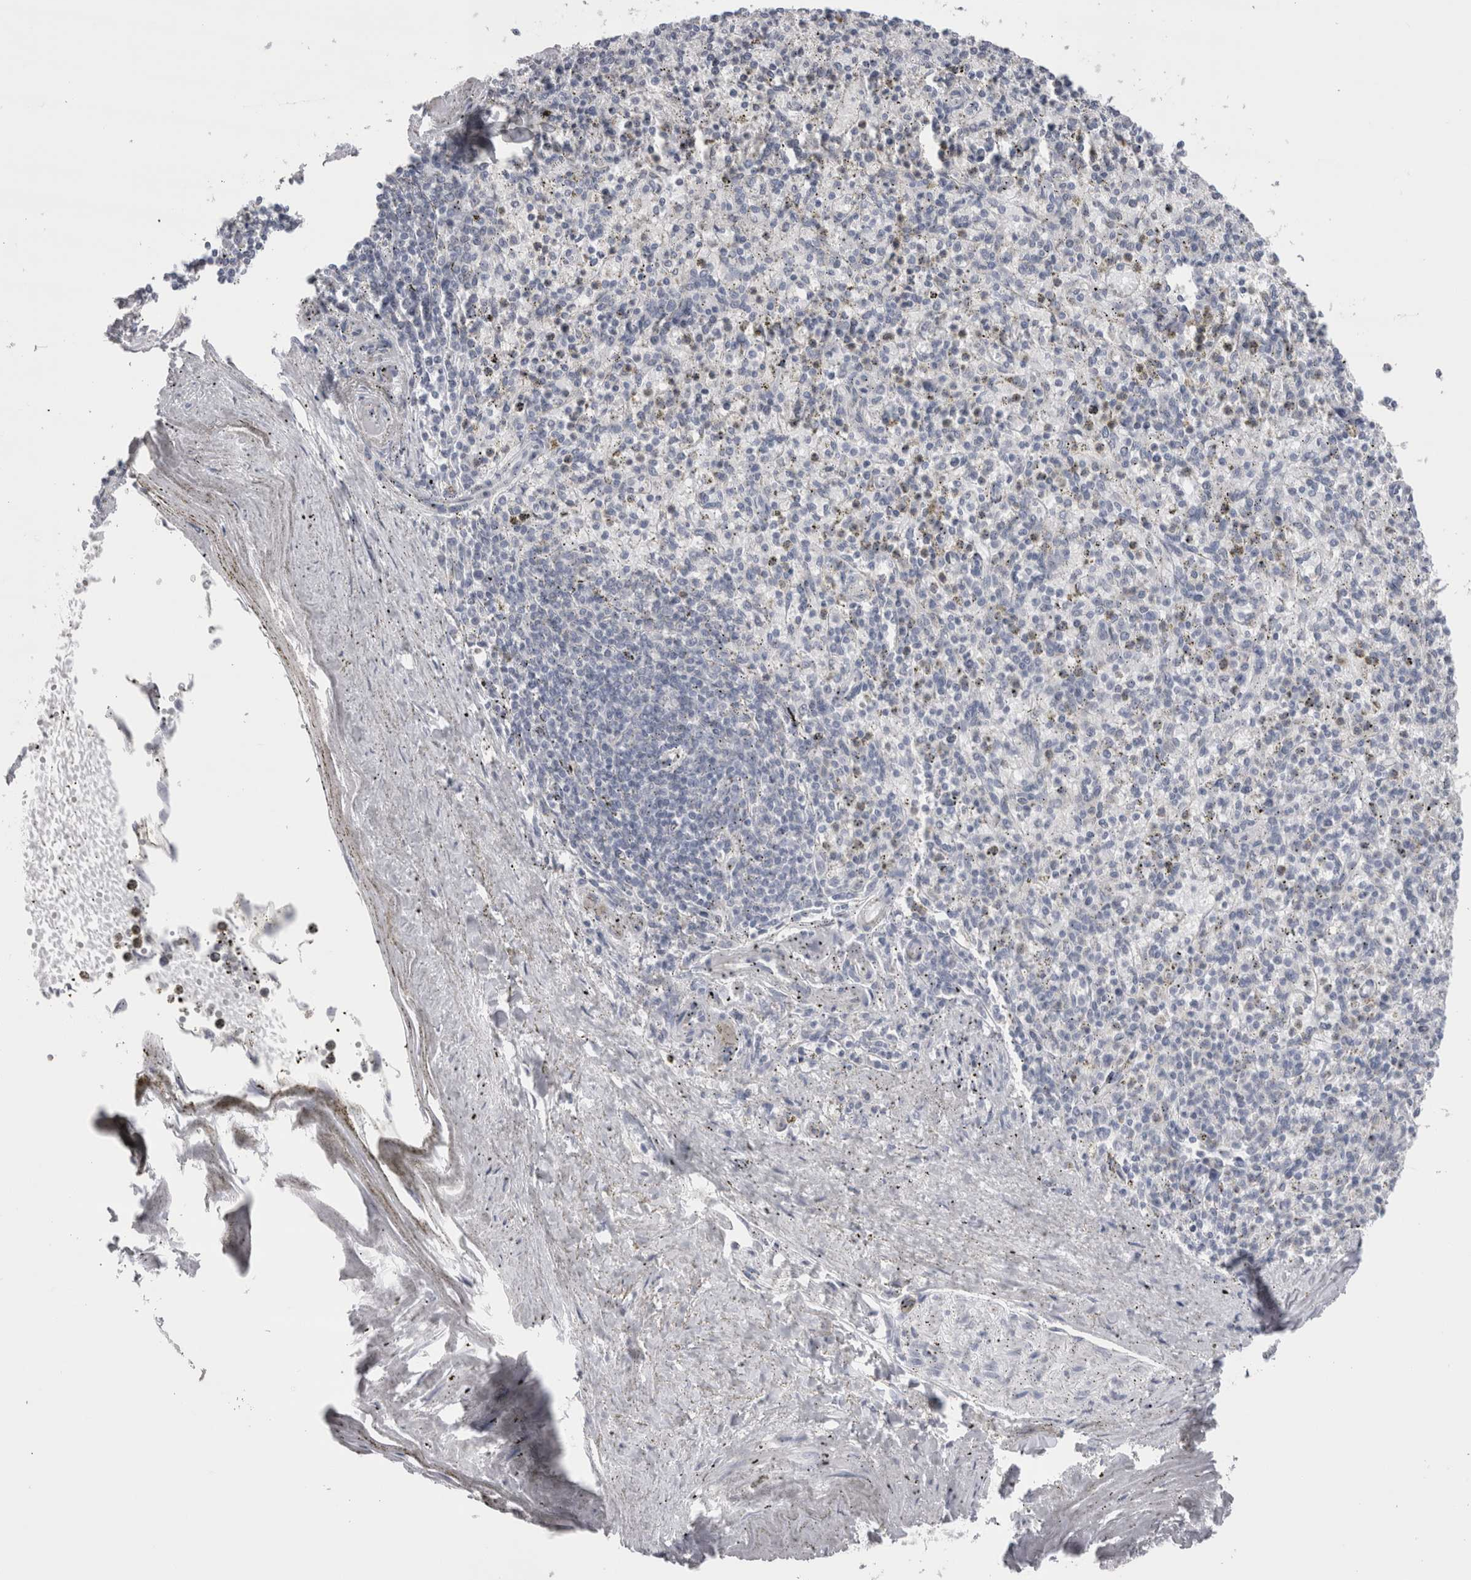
{"staining": {"intensity": "negative", "quantity": "none", "location": "none"}, "tissue": "spleen", "cell_type": "Cells in red pulp", "image_type": "normal", "snomed": [{"axis": "morphology", "description": "Normal tissue, NOS"}, {"axis": "topography", "description": "Spleen"}], "caption": "Cells in red pulp show no significant positivity in normal spleen.", "gene": "DHRS4", "patient": {"sex": "male", "age": 72}}